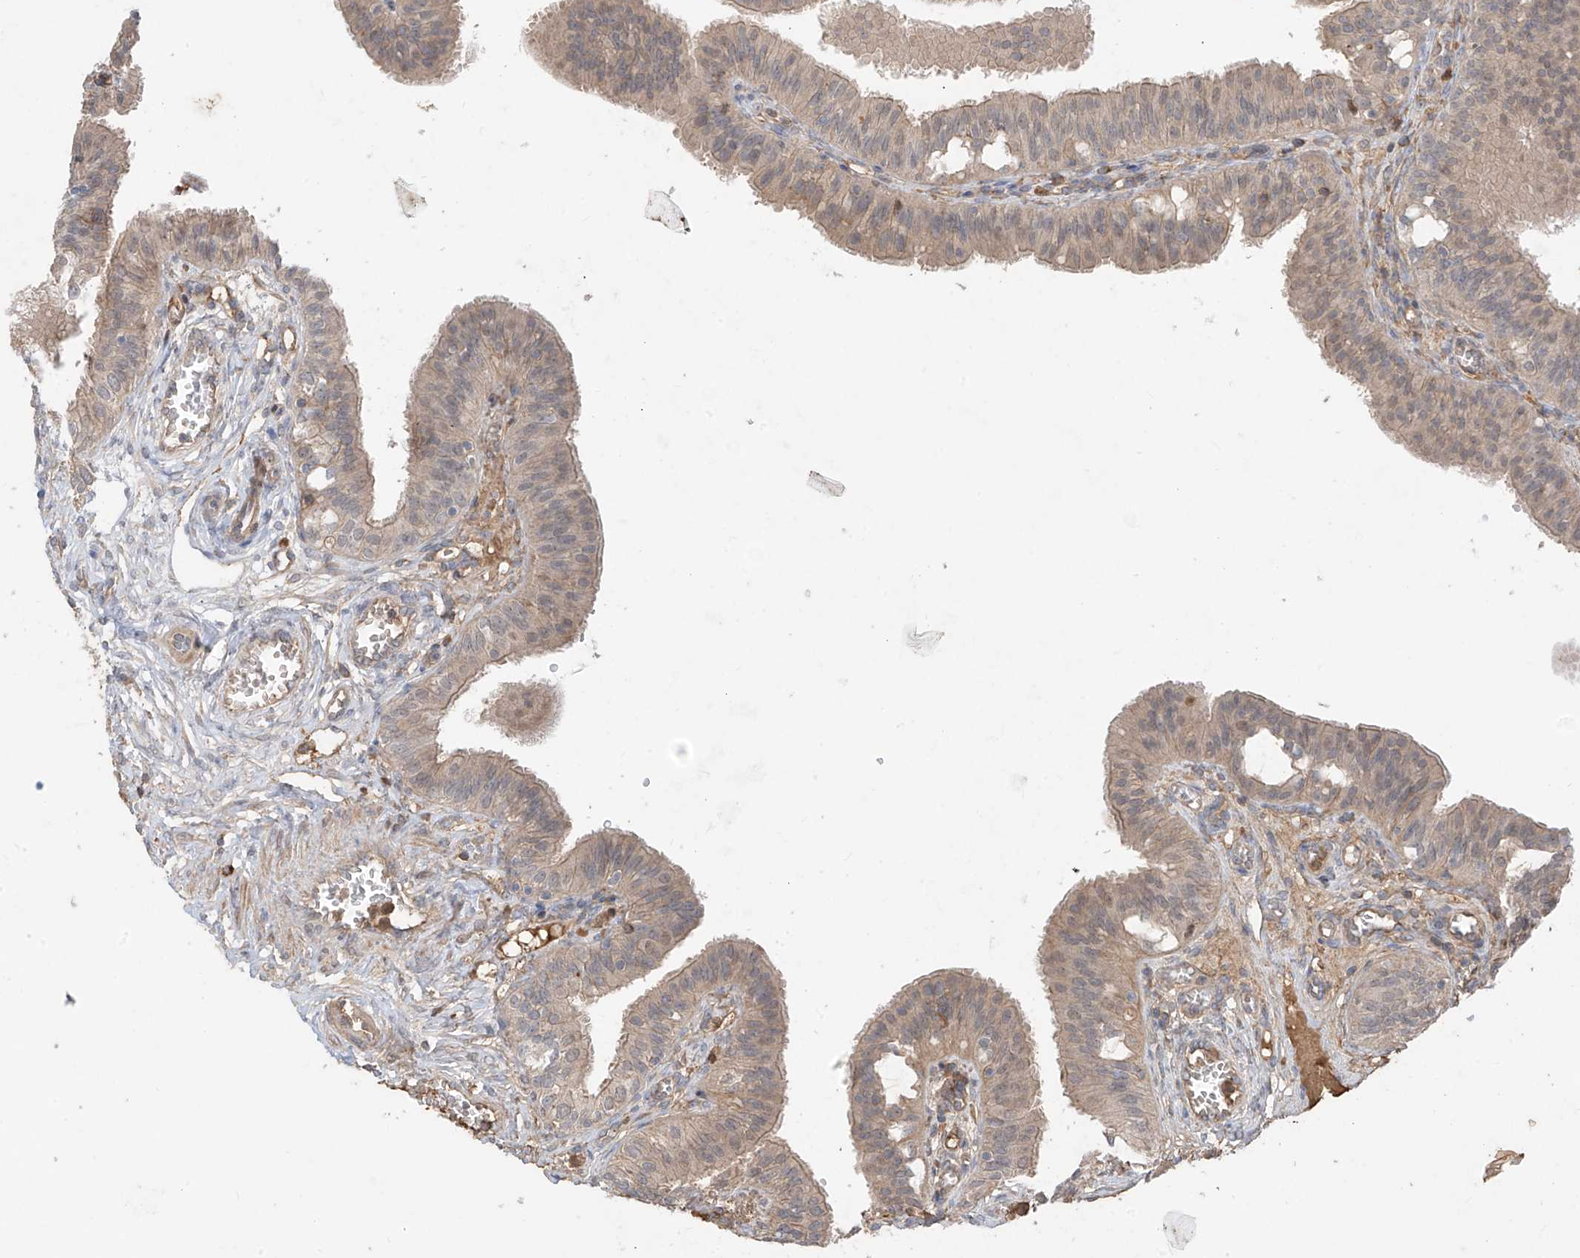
{"staining": {"intensity": "weak", "quantity": "25%-75%", "location": "cytoplasmic/membranous"}, "tissue": "fallopian tube", "cell_type": "Glandular cells", "image_type": "normal", "snomed": [{"axis": "morphology", "description": "Normal tissue, NOS"}, {"axis": "topography", "description": "Fallopian tube"}, {"axis": "topography", "description": "Ovary"}], "caption": "Immunohistochemistry staining of normal fallopian tube, which exhibits low levels of weak cytoplasmic/membranous expression in about 25%-75% of glandular cells indicating weak cytoplasmic/membranous protein expression. The staining was performed using DAB (brown) for protein detection and nuclei were counterstained in hematoxylin (blue).", "gene": "CACNA2D4", "patient": {"sex": "female", "age": 42}}